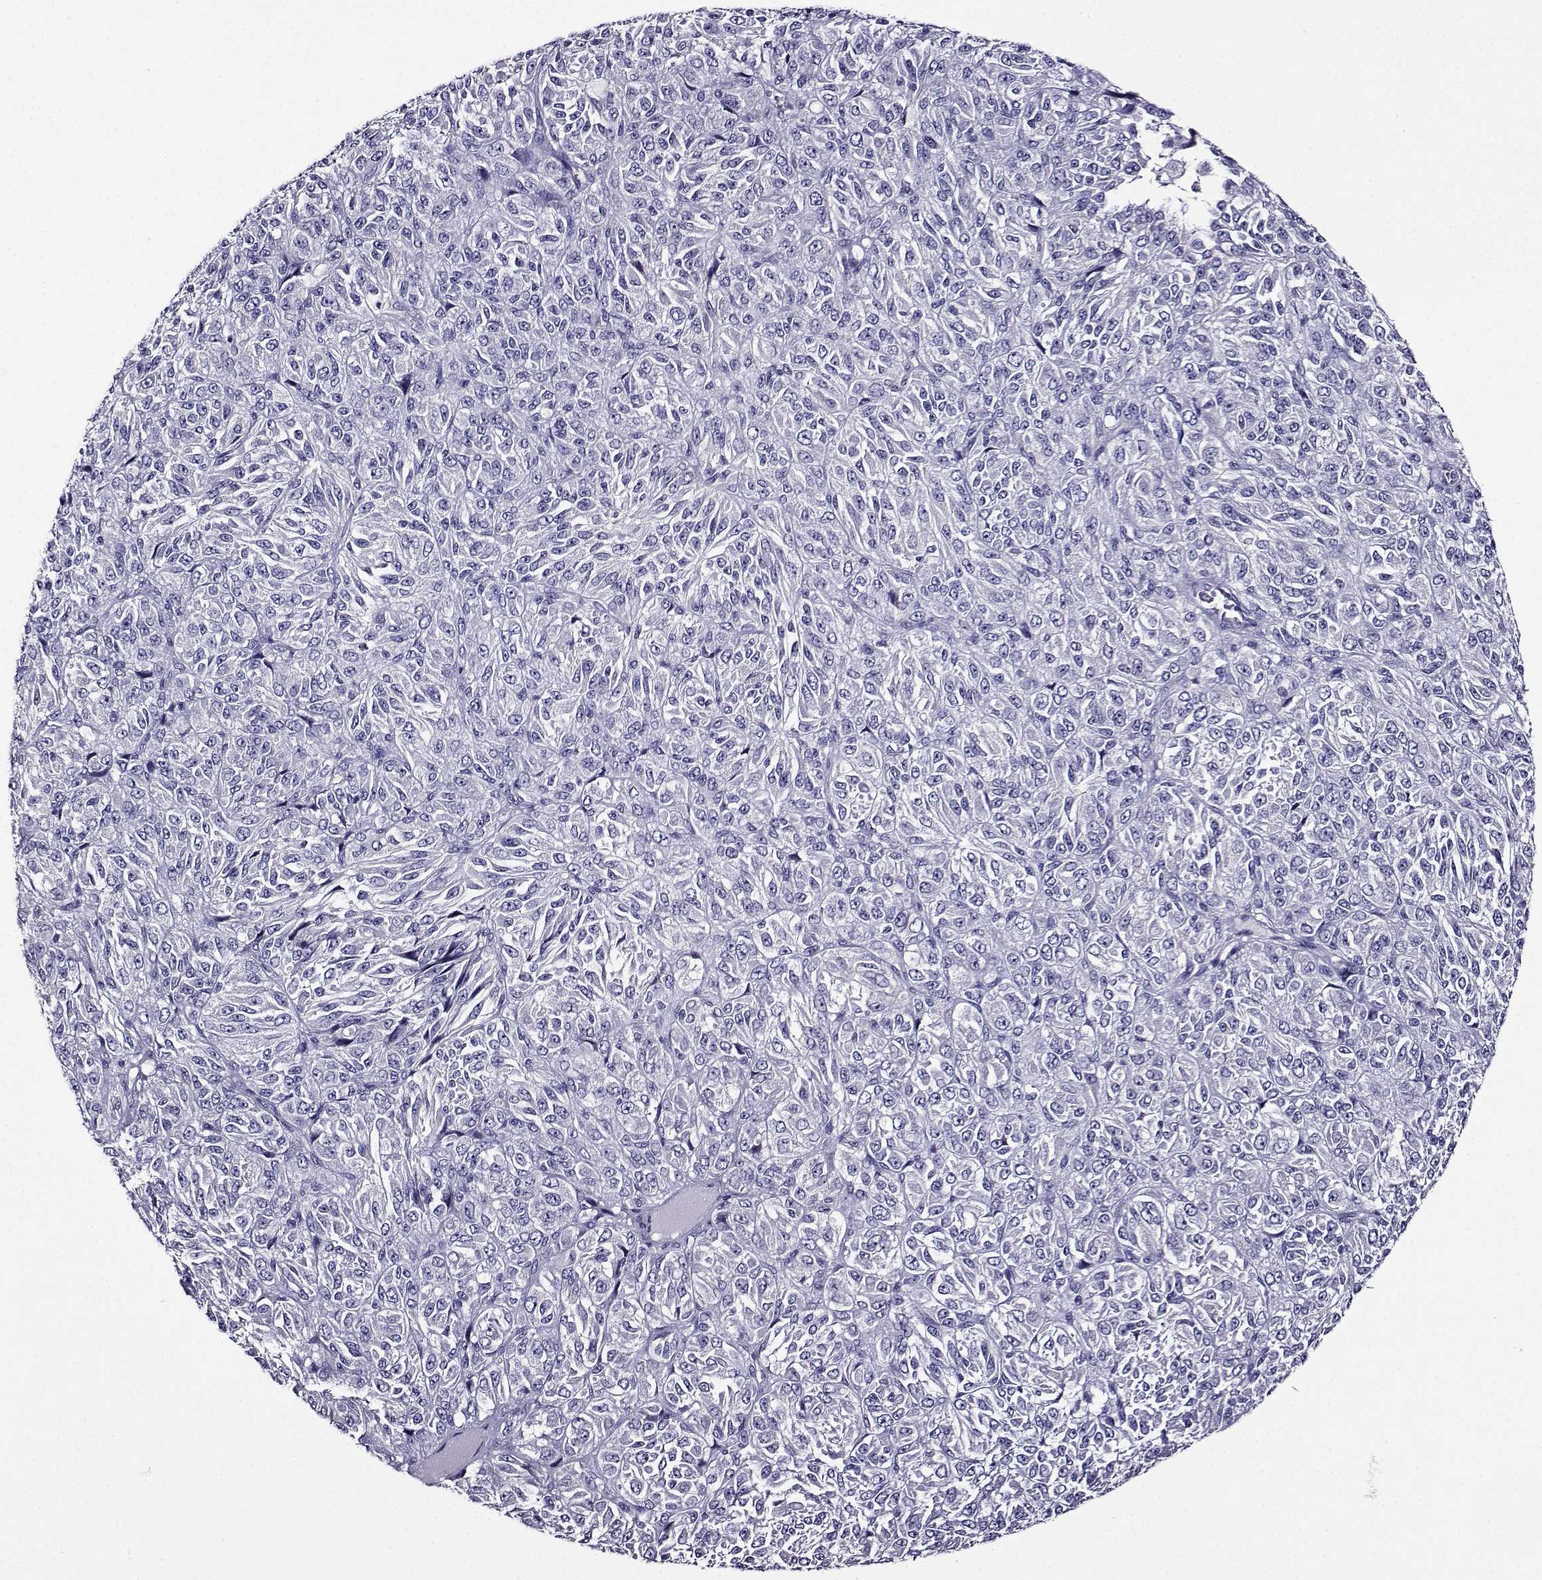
{"staining": {"intensity": "negative", "quantity": "none", "location": "none"}, "tissue": "melanoma", "cell_type": "Tumor cells", "image_type": "cancer", "snomed": [{"axis": "morphology", "description": "Malignant melanoma, Metastatic site"}, {"axis": "topography", "description": "Brain"}], "caption": "The micrograph shows no staining of tumor cells in melanoma. (DAB (3,3'-diaminobenzidine) immunohistochemistry, high magnification).", "gene": "TMEM266", "patient": {"sex": "female", "age": 56}}